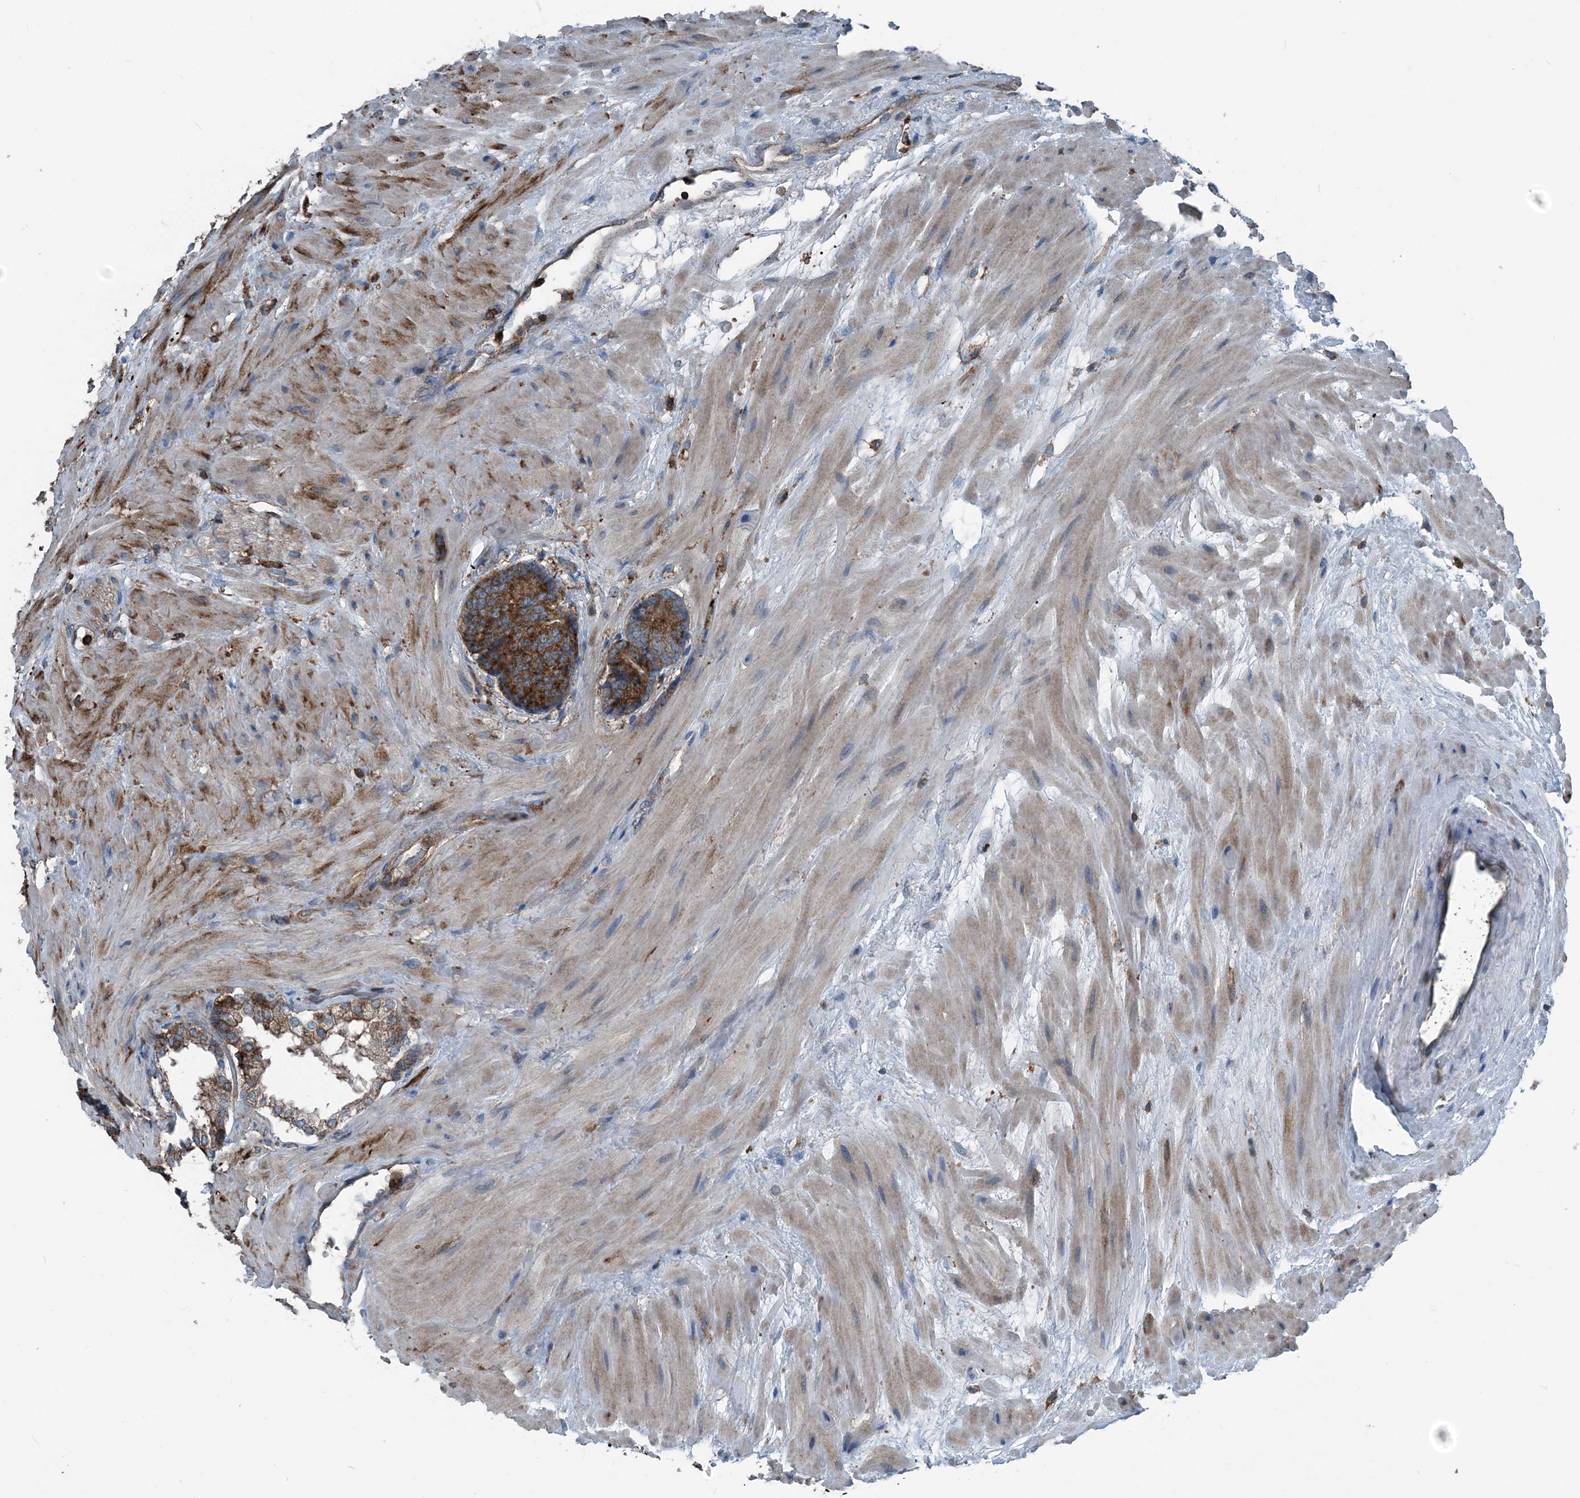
{"staining": {"intensity": "strong", "quantity": ">75%", "location": "cytoplasmic/membranous"}, "tissue": "prostate cancer", "cell_type": "Tumor cells", "image_type": "cancer", "snomed": [{"axis": "morphology", "description": "Adenocarcinoma, High grade"}, {"axis": "topography", "description": "Prostate"}], "caption": "Immunohistochemical staining of high-grade adenocarcinoma (prostate) demonstrates high levels of strong cytoplasmic/membranous protein positivity in about >75% of tumor cells. Using DAB (3,3'-diaminobenzidine) (brown) and hematoxylin (blue) stains, captured at high magnification using brightfield microscopy.", "gene": "CFL1", "patient": {"sex": "male", "age": 61}}